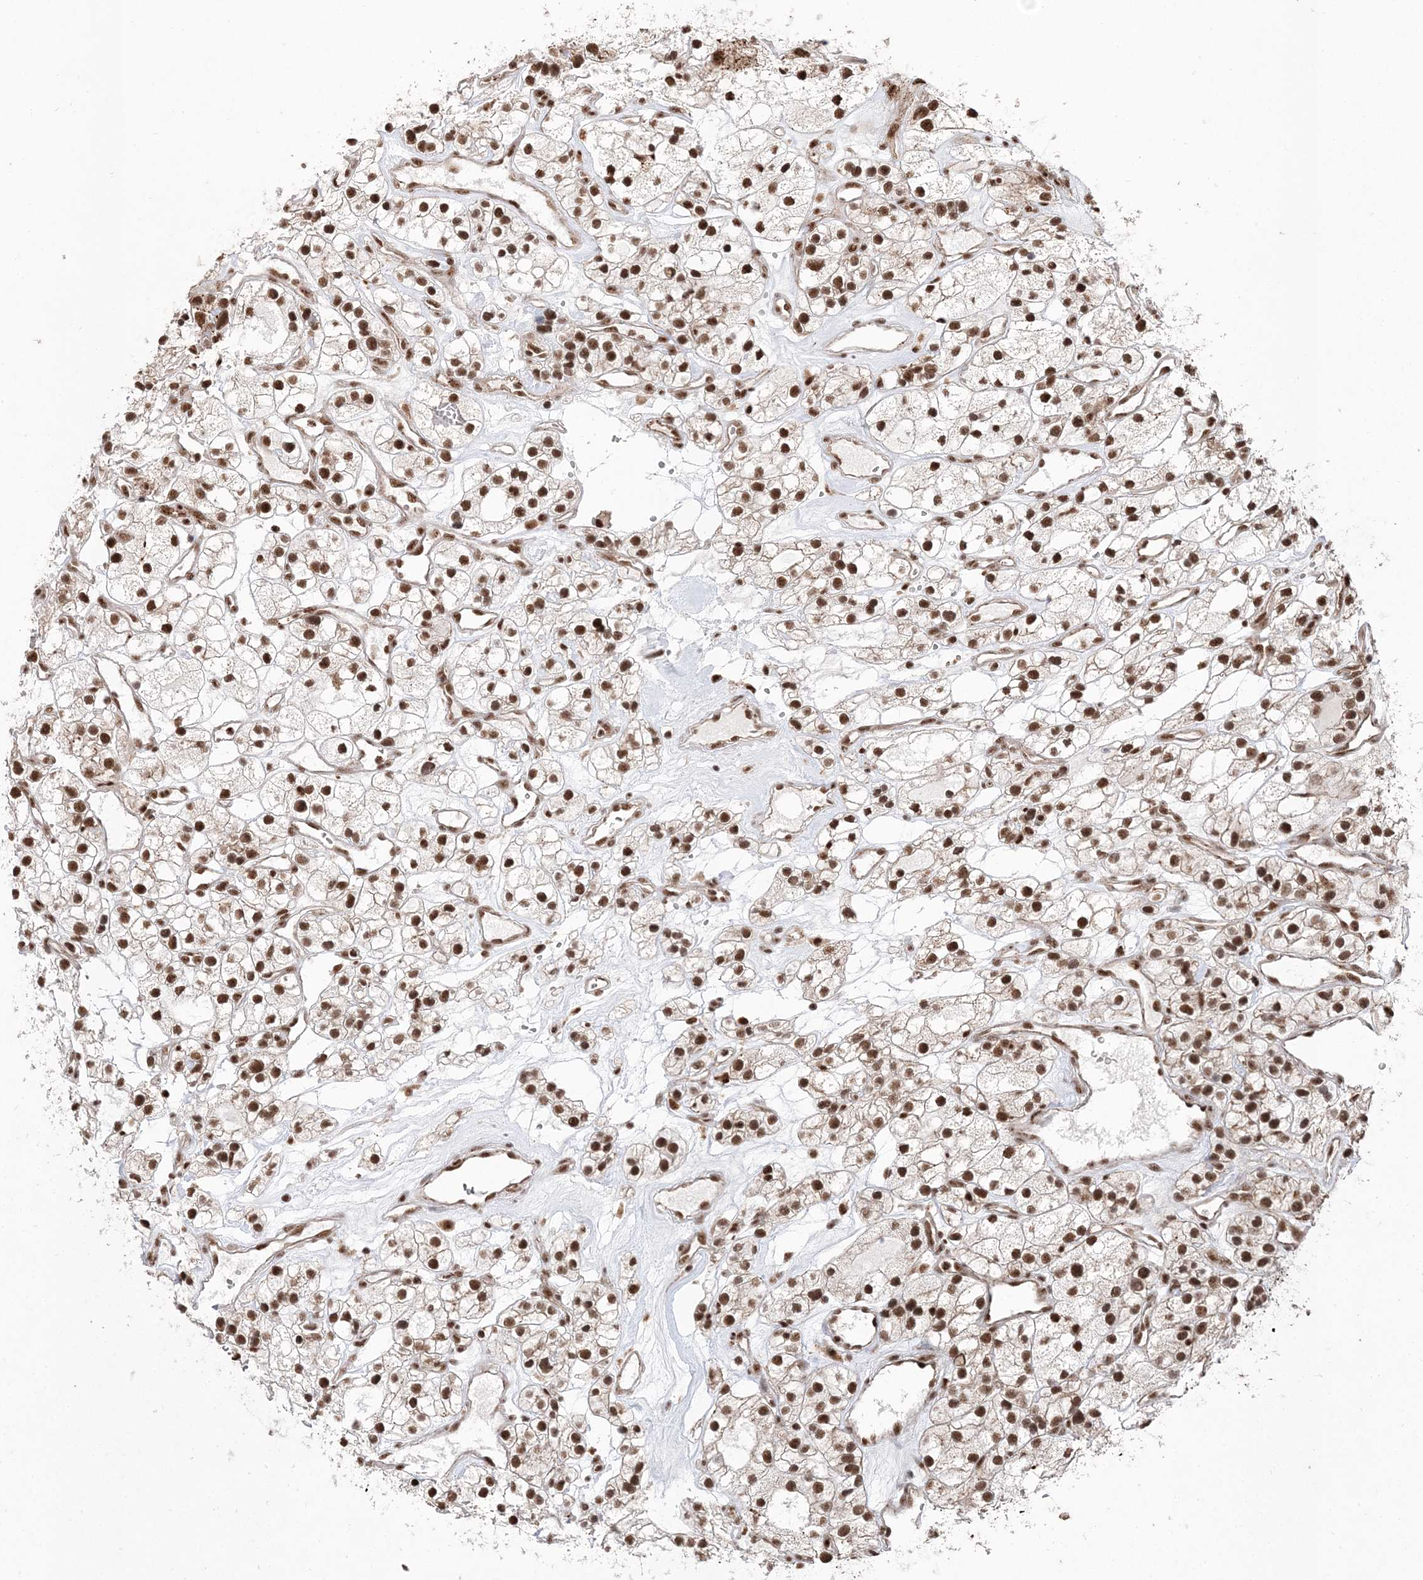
{"staining": {"intensity": "strong", "quantity": ">75%", "location": "nuclear"}, "tissue": "renal cancer", "cell_type": "Tumor cells", "image_type": "cancer", "snomed": [{"axis": "morphology", "description": "Adenocarcinoma, NOS"}, {"axis": "topography", "description": "Kidney"}], "caption": "Immunohistochemical staining of renal adenocarcinoma shows high levels of strong nuclear protein positivity in approximately >75% of tumor cells.", "gene": "RBM17", "patient": {"sex": "female", "age": 57}}